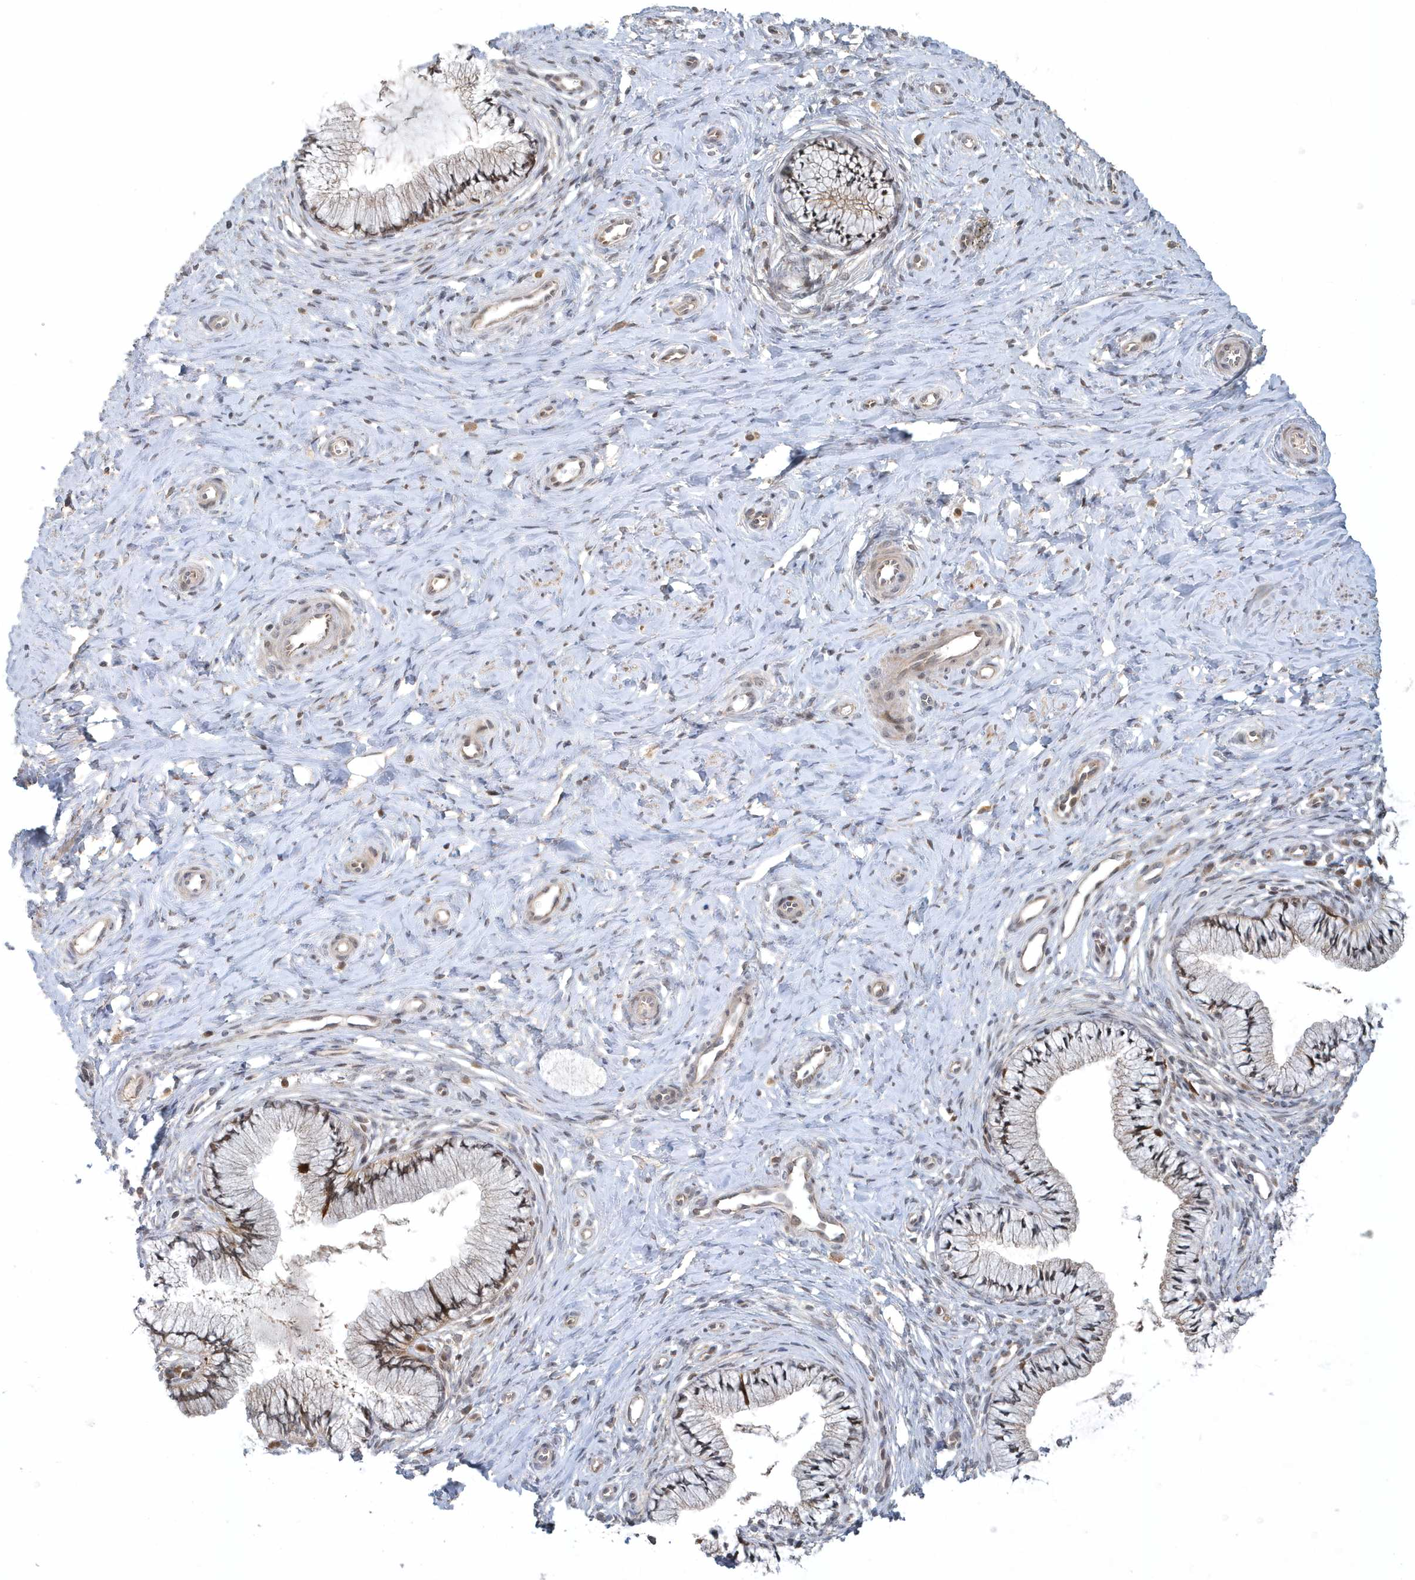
{"staining": {"intensity": "moderate", "quantity": ">75%", "location": "cytoplasmic/membranous,nuclear"}, "tissue": "cervix", "cell_type": "Glandular cells", "image_type": "normal", "snomed": [{"axis": "morphology", "description": "Normal tissue, NOS"}, {"axis": "topography", "description": "Cervix"}], "caption": "Protein analysis of normal cervix shows moderate cytoplasmic/membranous,nuclear positivity in approximately >75% of glandular cells.", "gene": "TRAIP", "patient": {"sex": "female", "age": 36}}